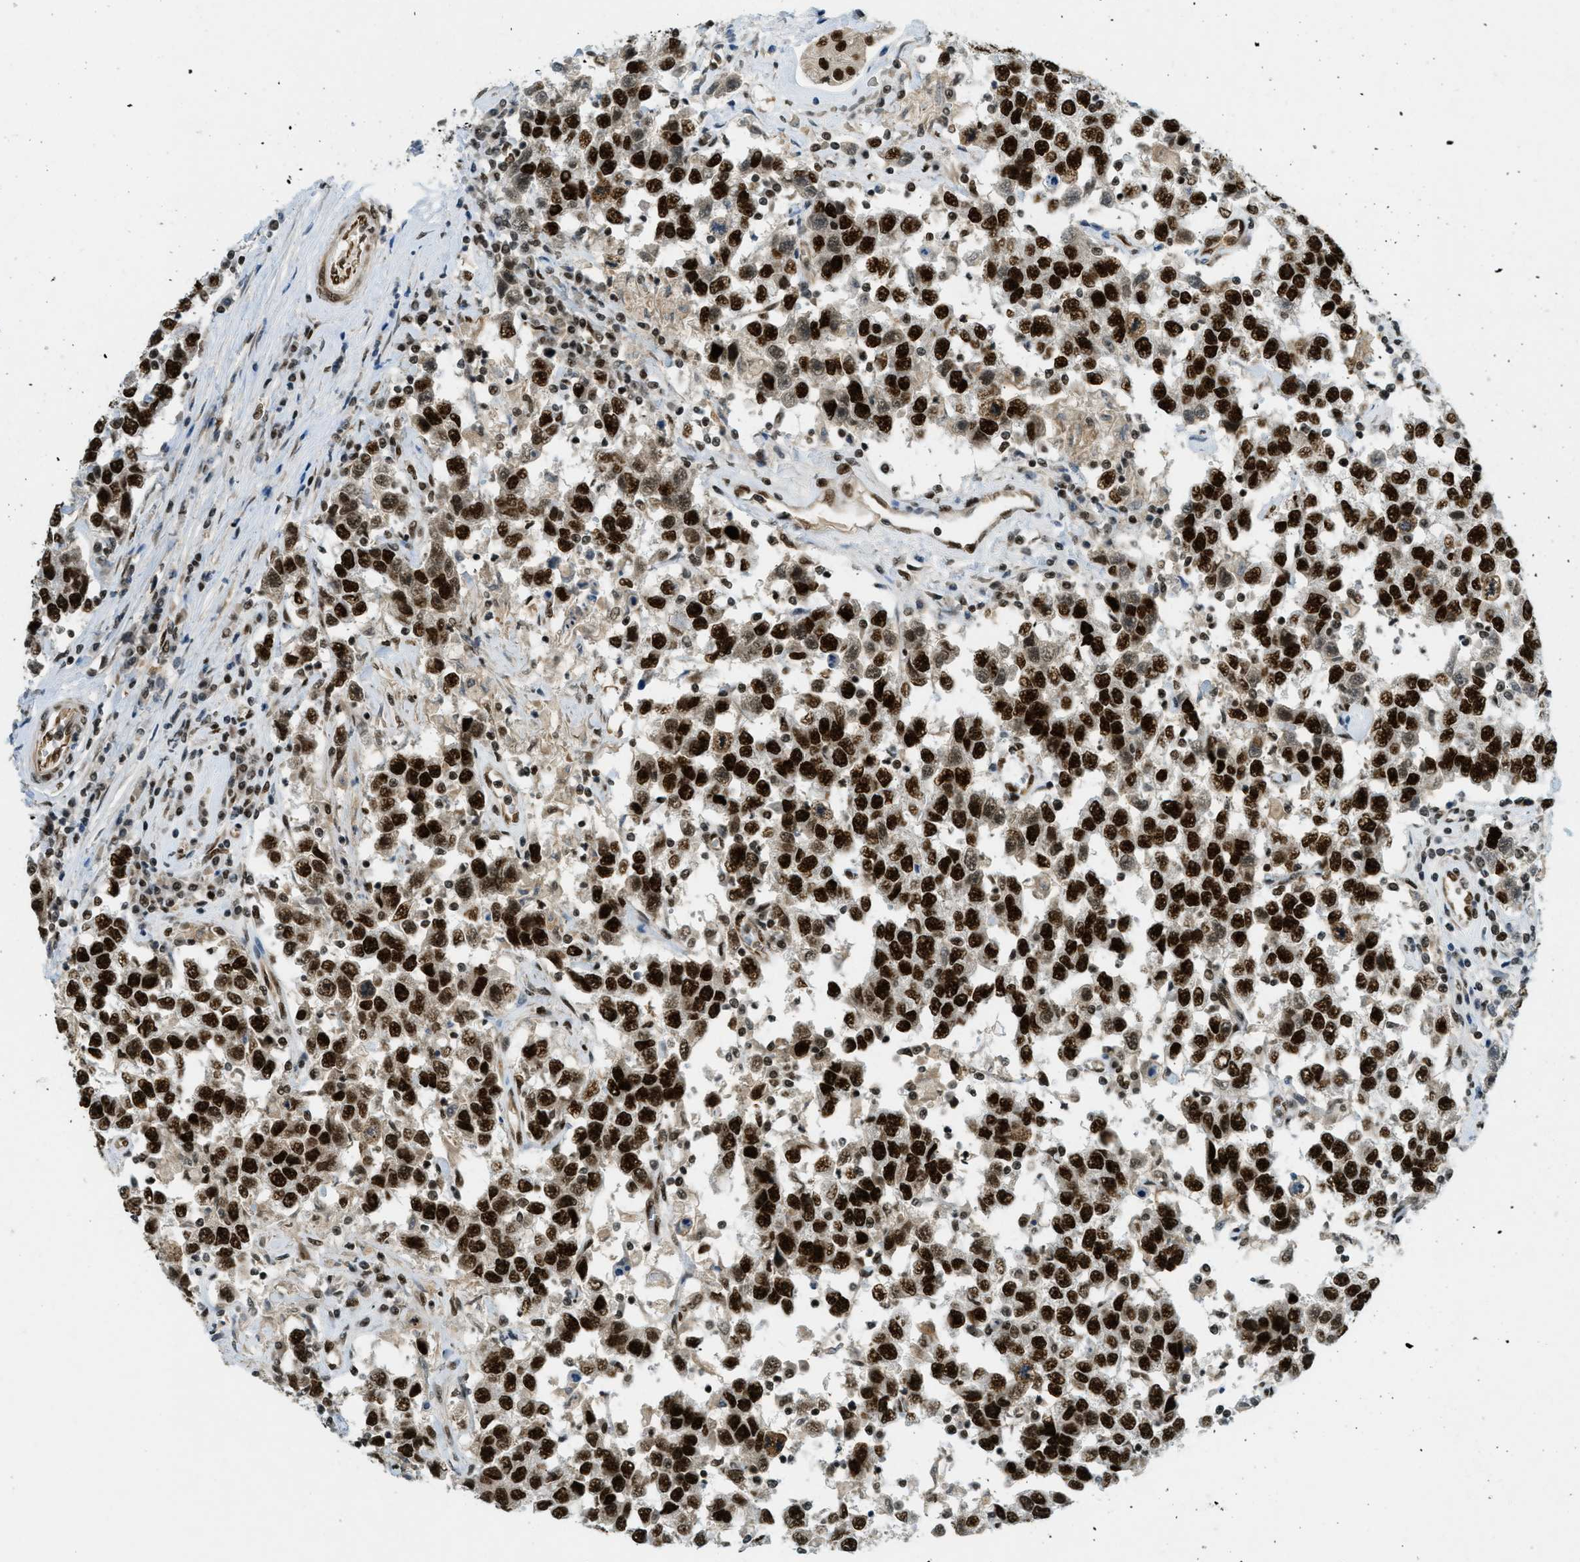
{"staining": {"intensity": "strong", "quantity": ">75%", "location": "nuclear"}, "tissue": "testis cancer", "cell_type": "Tumor cells", "image_type": "cancer", "snomed": [{"axis": "morphology", "description": "Seminoma, NOS"}, {"axis": "topography", "description": "Testis"}], "caption": "Human testis cancer stained with a brown dye displays strong nuclear positive staining in approximately >75% of tumor cells.", "gene": "ZFR", "patient": {"sex": "male", "age": 41}}